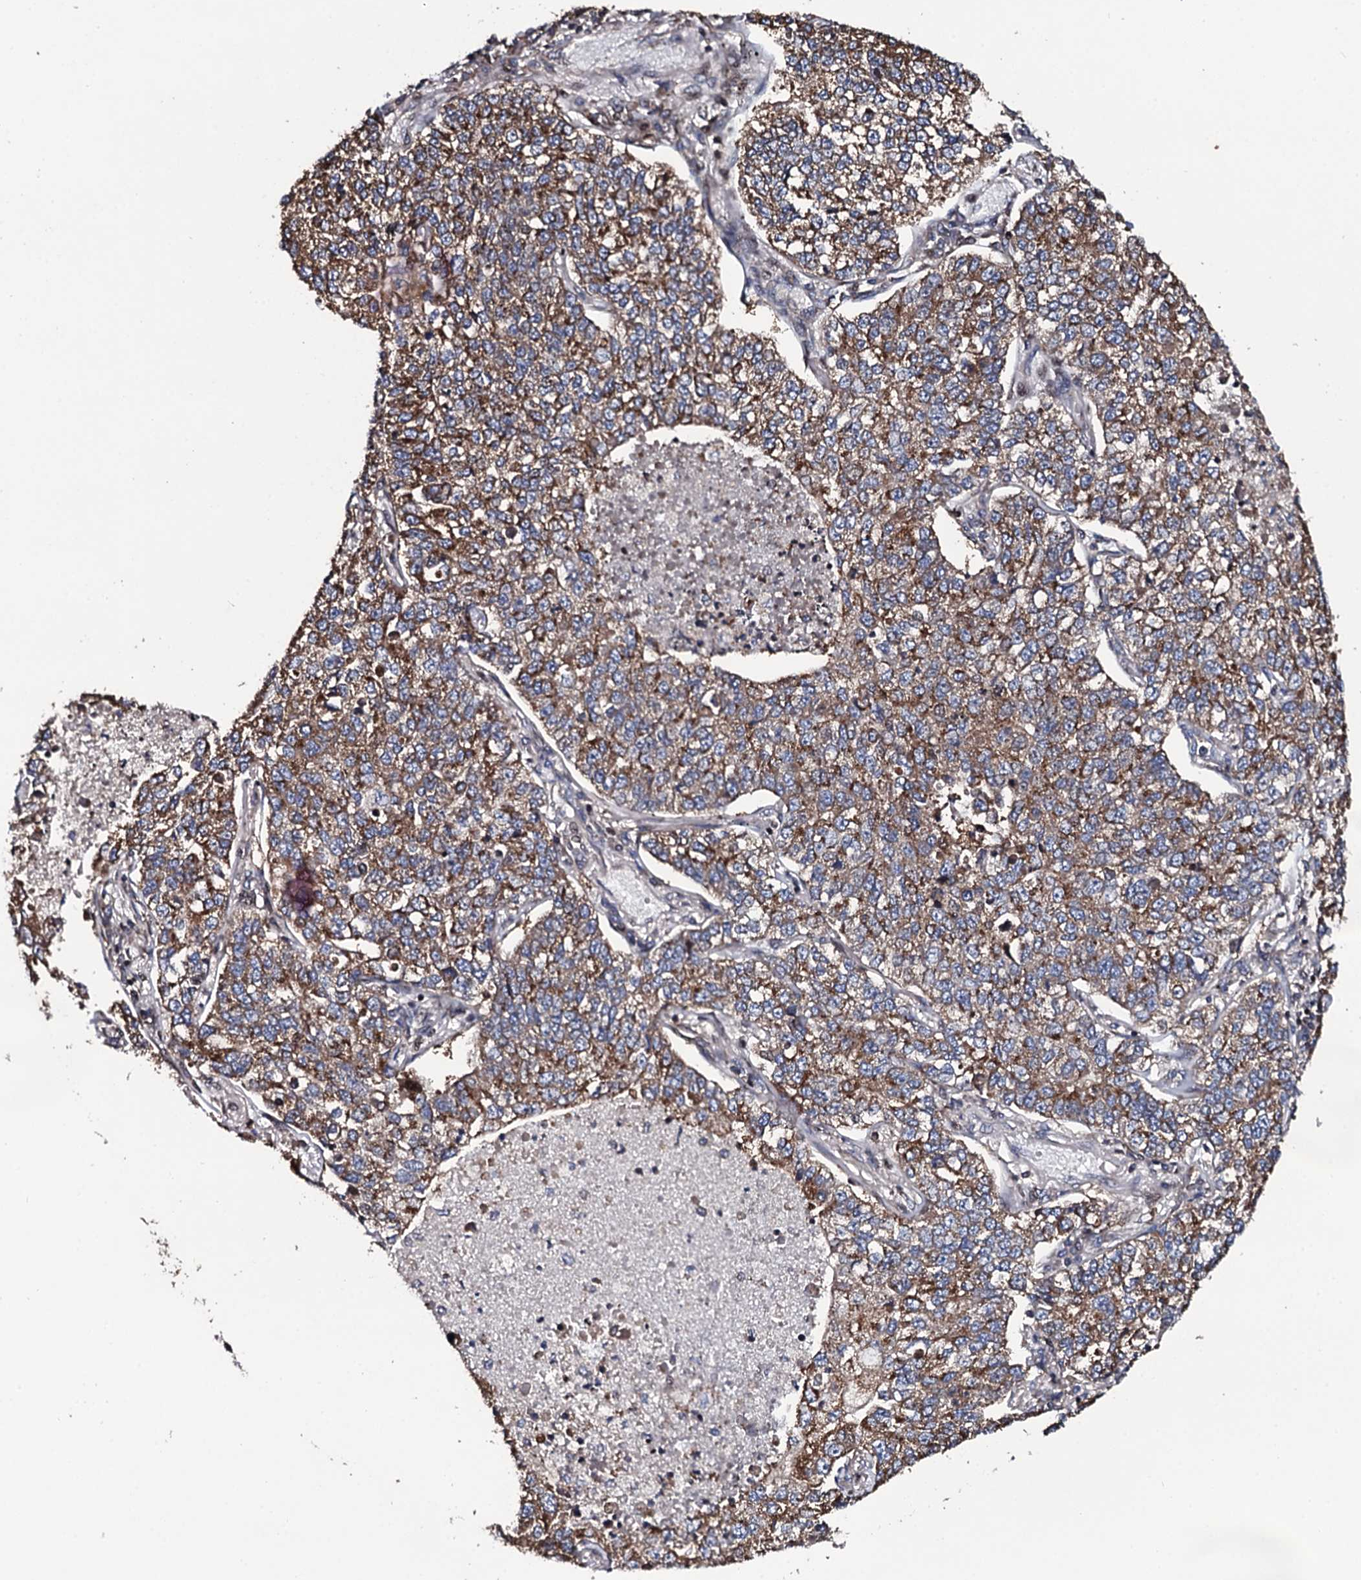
{"staining": {"intensity": "moderate", "quantity": ">75%", "location": "cytoplasmic/membranous"}, "tissue": "lung cancer", "cell_type": "Tumor cells", "image_type": "cancer", "snomed": [{"axis": "morphology", "description": "Adenocarcinoma, NOS"}, {"axis": "topography", "description": "Lung"}], "caption": "There is medium levels of moderate cytoplasmic/membranous expression in tumor cells of lung adenocarcinoma, as demonstrated by immunohistochemical staining (brown color).", "gene": "PLET1", "patient": {"sex": "male", "age": 49}}